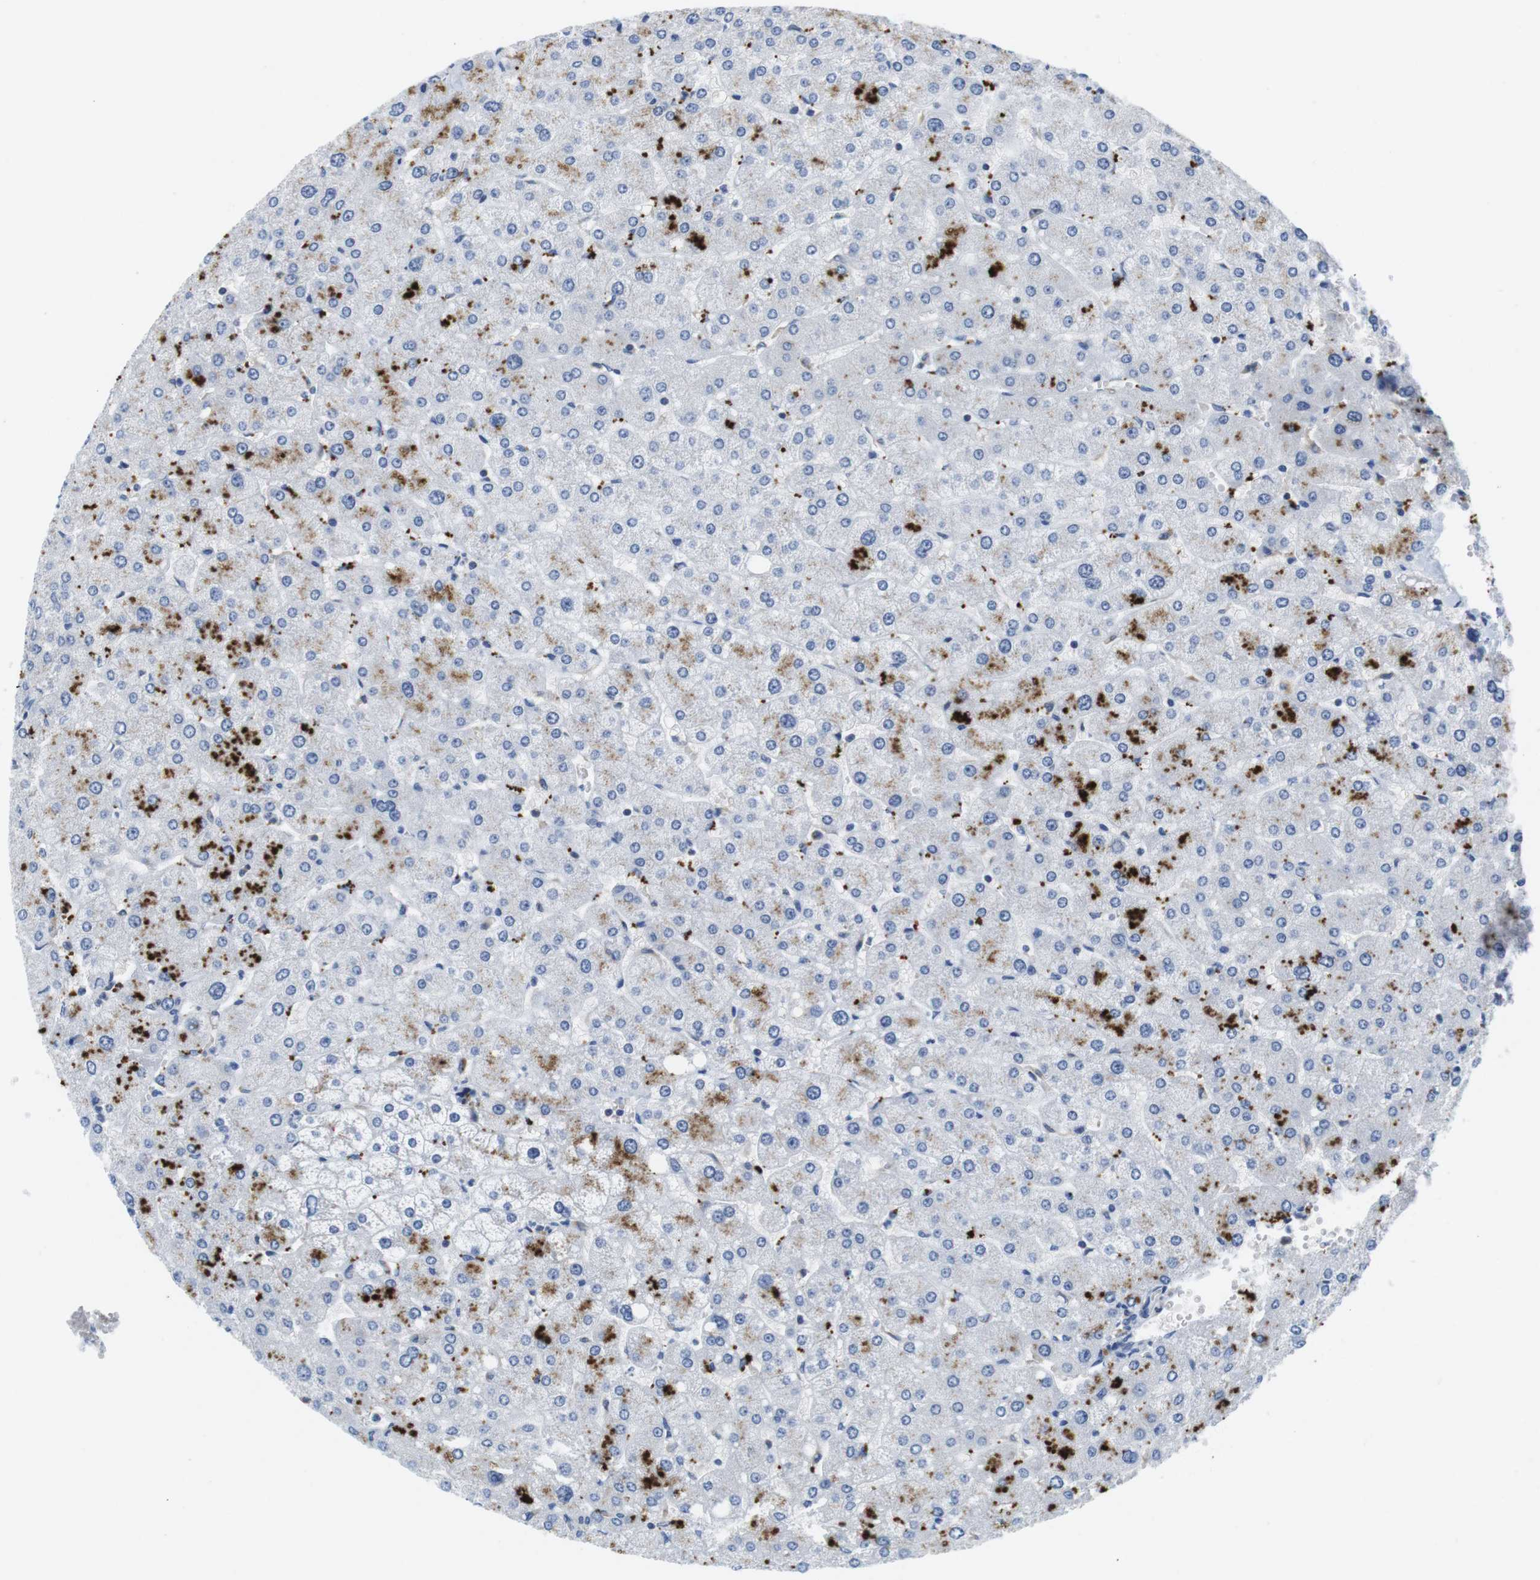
{"staining": {"intensity": "negative", "quantity": "none", "location": "none"}, "tissue": "liver", "cell_type": "Cholangiocytes", "image_type": "normal", "snomed": [{"axis": "morphology", "description": "Normal tissue, NOS"}, {"axis": "topography", "description": "Liver"}], "caption": "Immunohistochemistry of unremarkable liver shows no staining in cholangiocytes.", "gene": "CNGA2", "patient": {"sex": "male", "age": 55}}